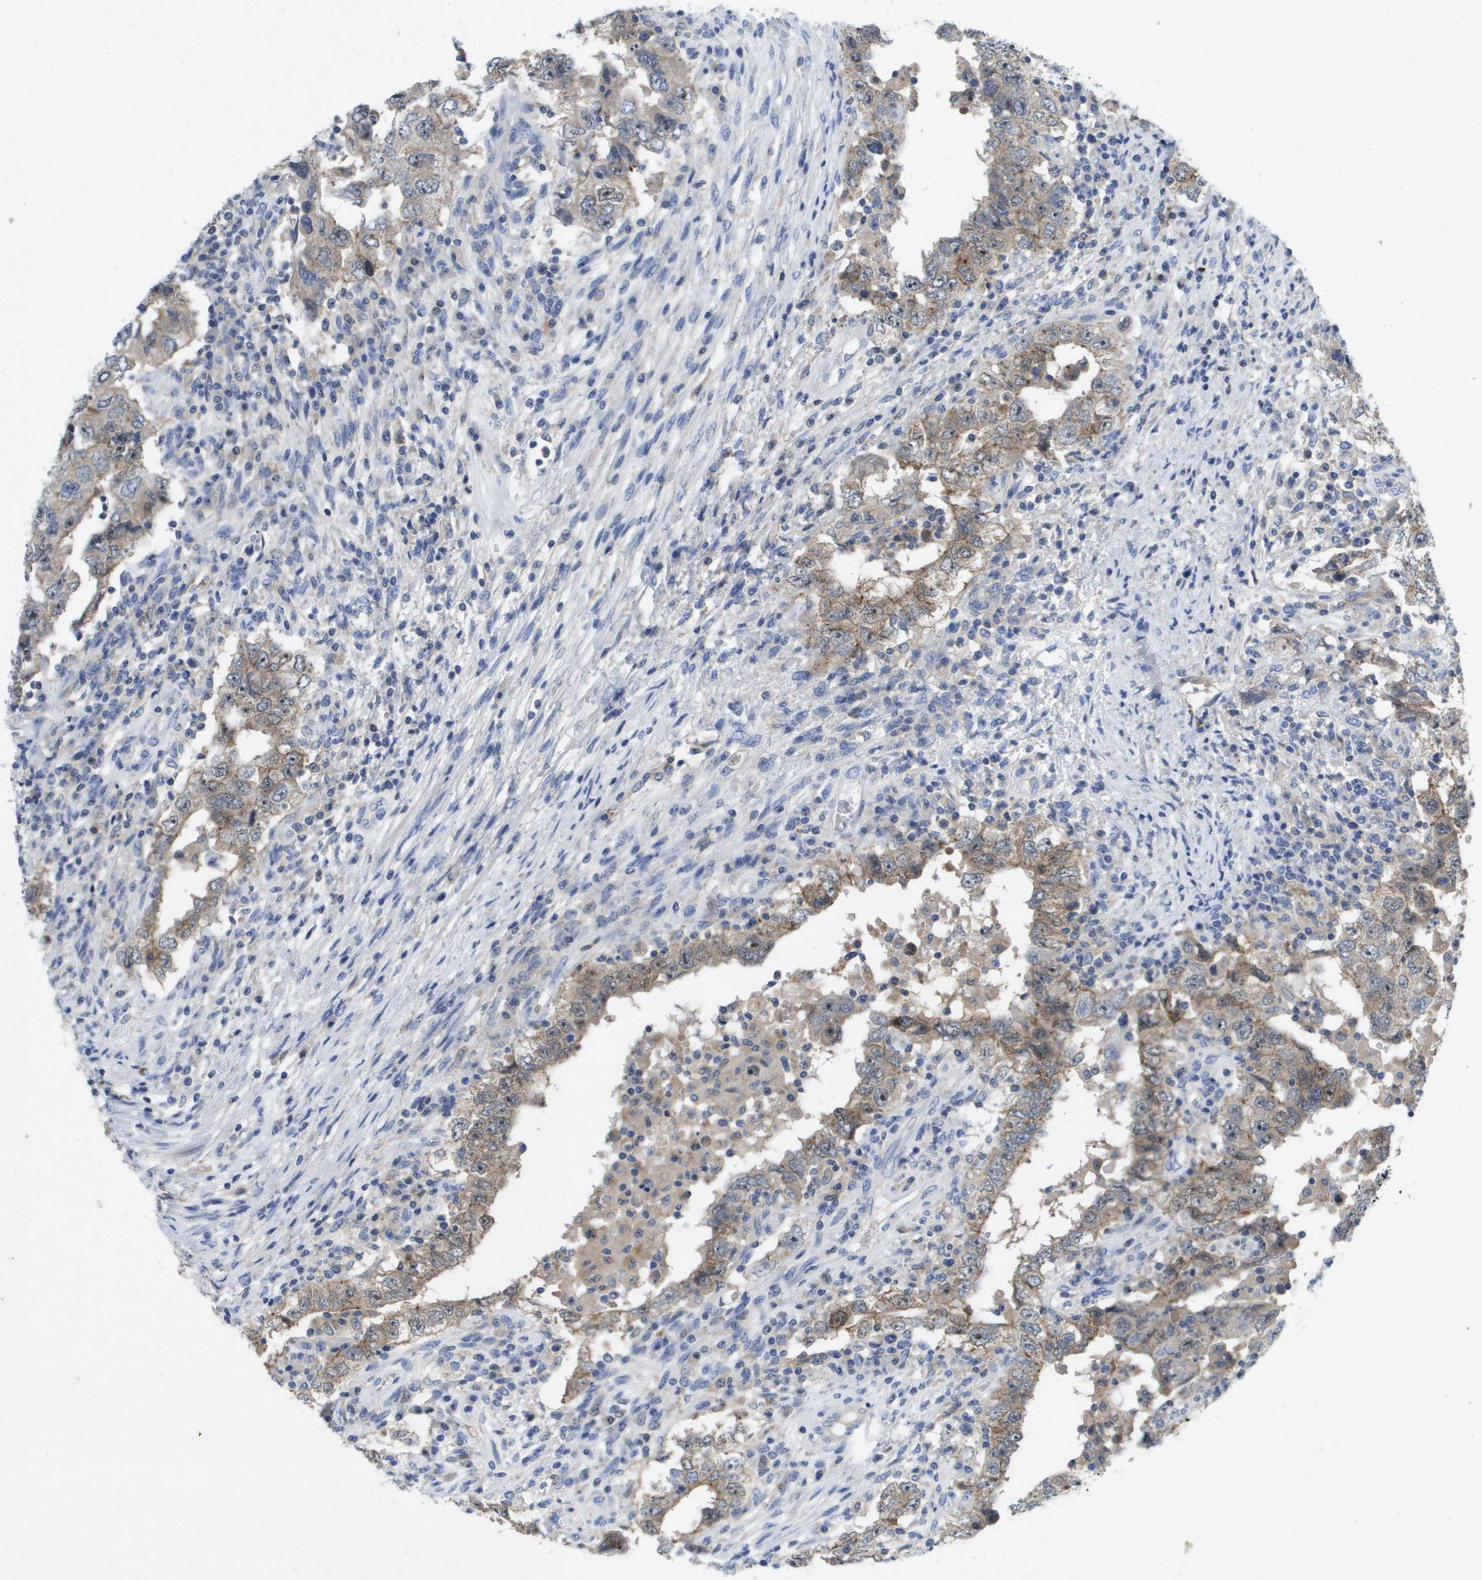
{"staining": {"intensity": "weak", "quantity": "<25%", "location": "cytoplasmic/membranous"}, "tissue": "testis cancer", "cell_type": "Tumor cells", "image_type": "cancer", "snomed": [{"axis": "morphology", "description": "Carcinoma, Embryonal, NOS"}, {"axis": "topography", "description": "Testis"}], "caption": "Immunohistochemistry (IHC) histopathology image of neoplastic tissue: testis embryonal carcinoma stained with DAB shows no significant protein staining in tumor cells.", "gene": "LIPG", "patient": {"sex": "male", "age": 26}}